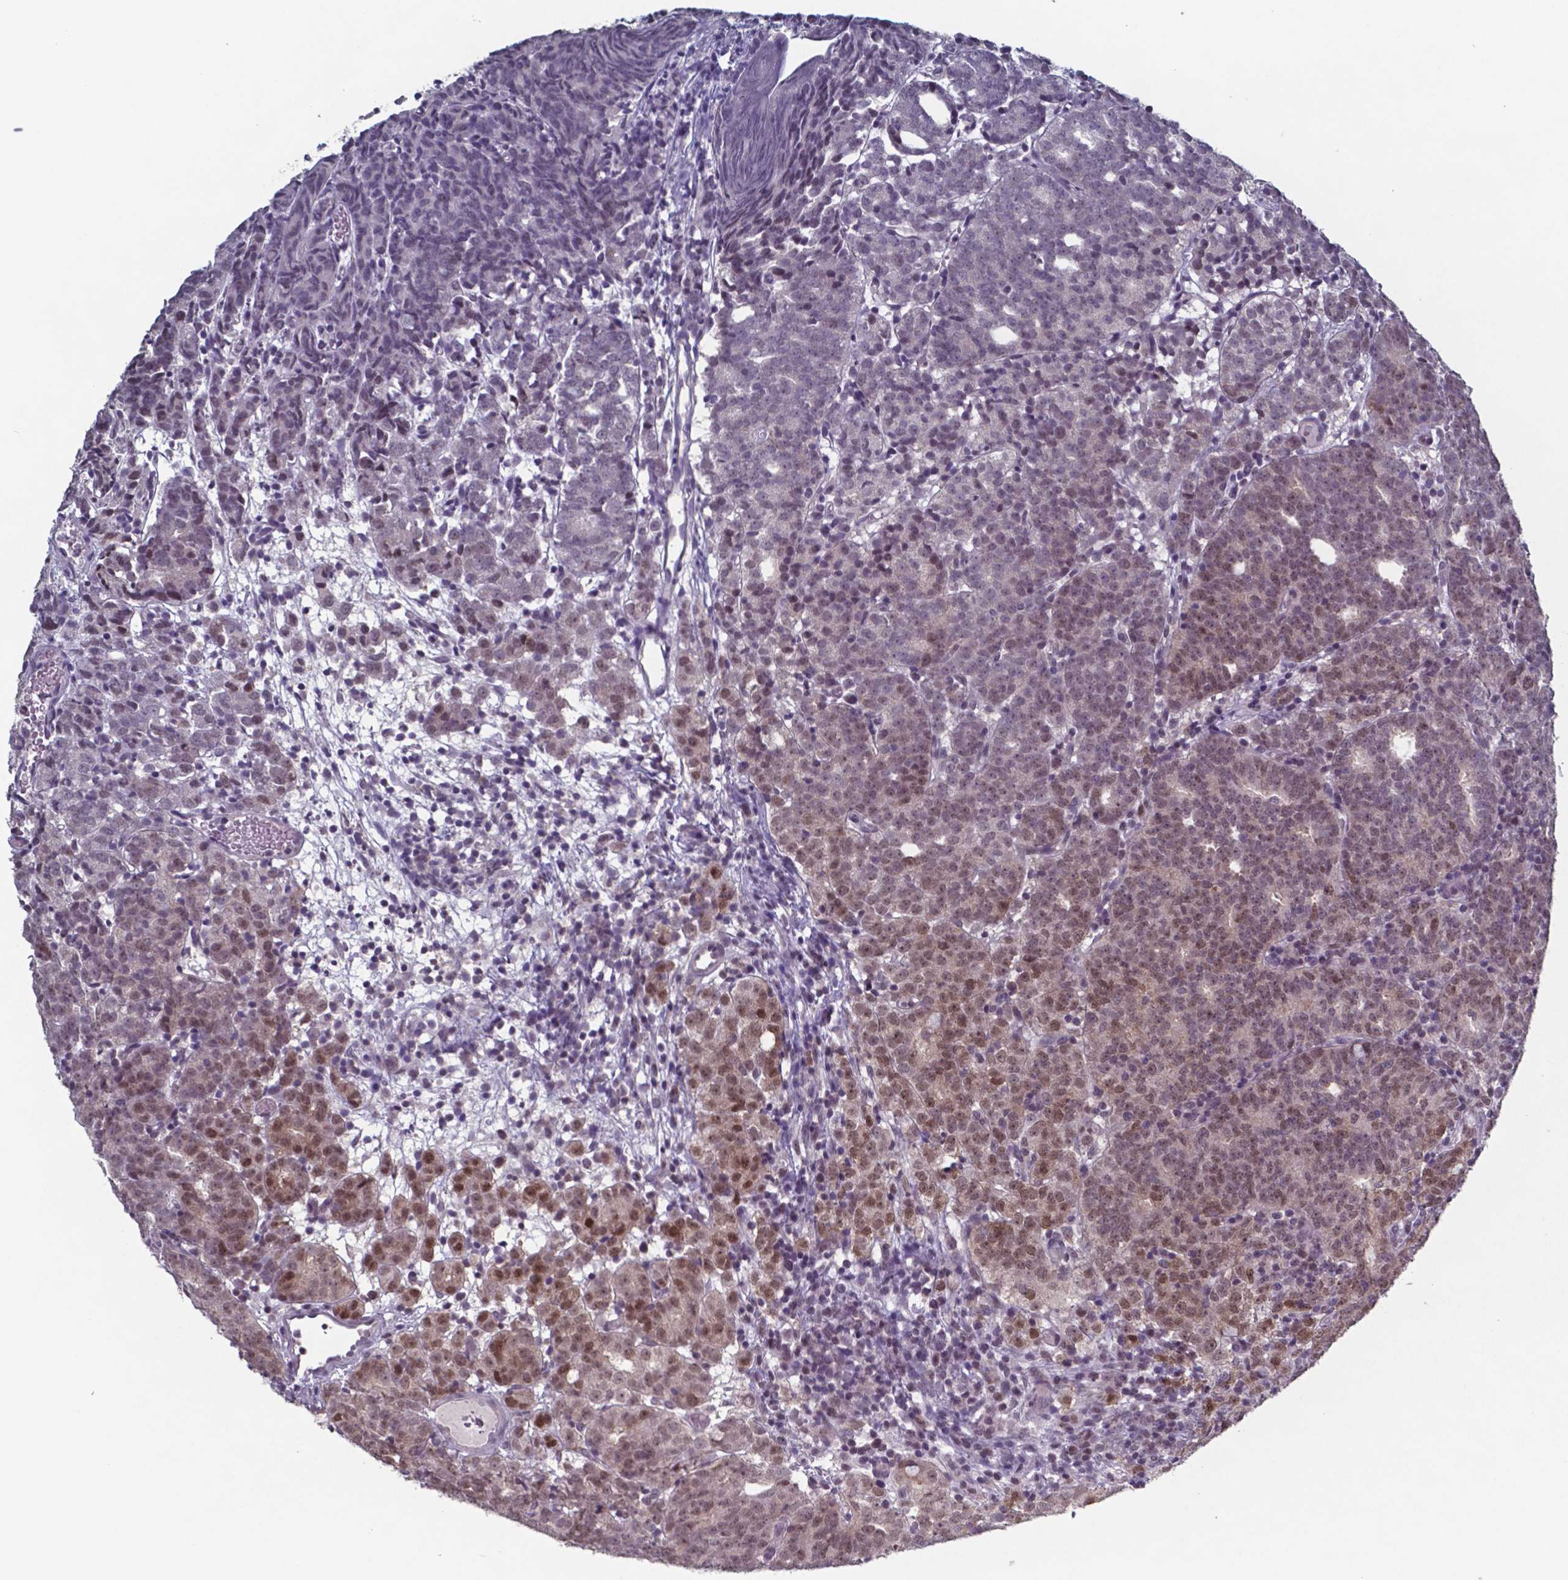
{"staining": {"intensity": "moderate", "quantity": "<25%", "location": "nuclear"}, "tissue": "prostate cancer", "cell_type": "Tumor cells", "image_type": "cancer", "snomed": [{"axis": "morphology", "description": "Adenocarcinoma, High grade"}, {"axis": "topography", "description": "Prostate"}], "caption": "Brown immunohistochemical staining in human prostate cancer (high-grade adenocarcinoma) shows moderate nuclear positivity in about <25% of tumor cells.", "gene": "TDP2", "patient": {"sex": "male", "age": 53}}